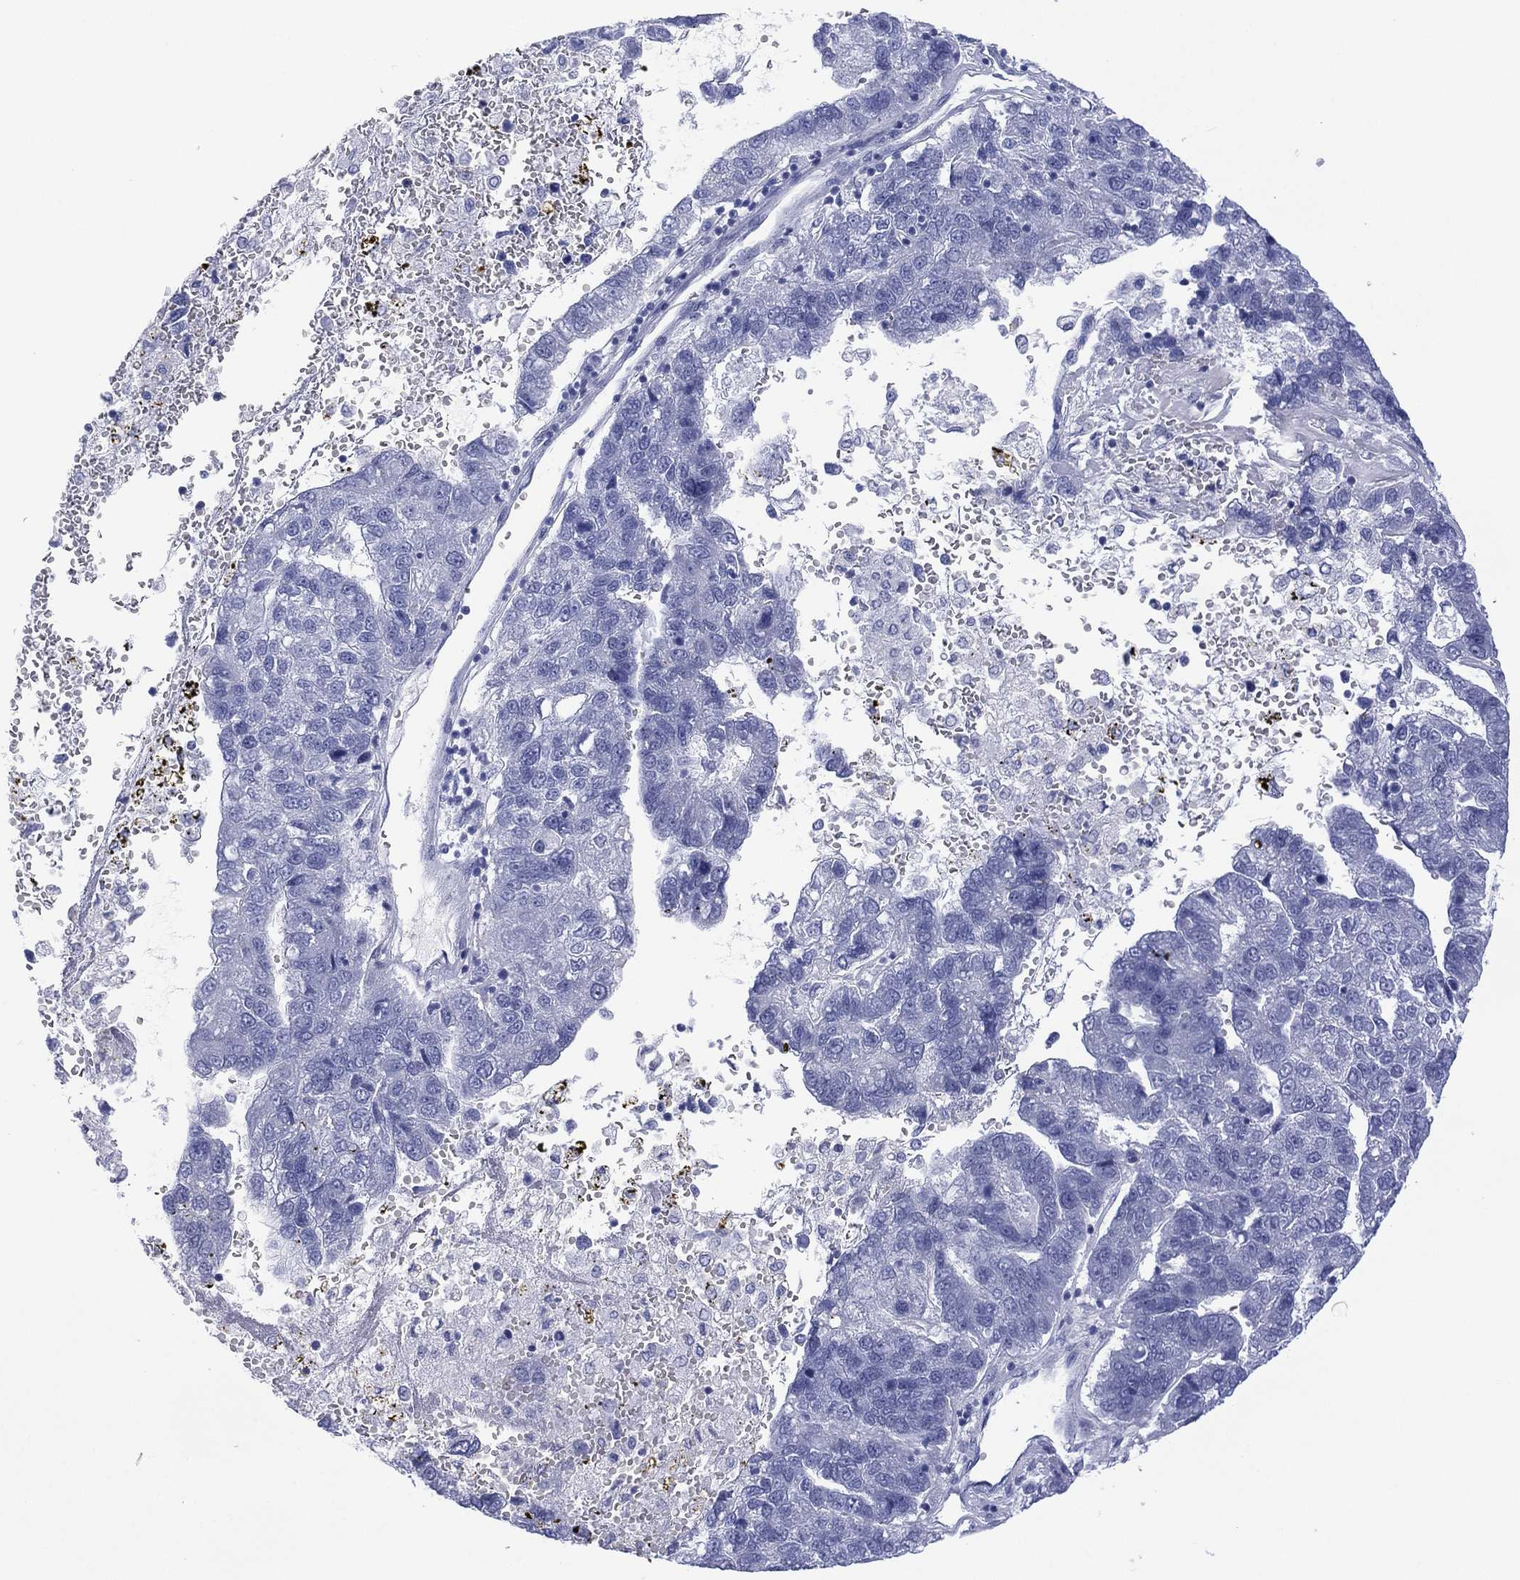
{"staining": {"intensity": "negative", "quantity": "none", "location": "none"}, "tissue": "pancreatic cancer", "cell_type": "Tumor cells", "image_type": "cancer", "snomed": [{"axis": "morphology", "description": "Adenocarcinoma, NOS"}, {"axis": "topography", "description": "Pancreas"}], "caption": "This photomicrograph is of adenocarcinoma (pancreatic) stained with IHC to label a protein in brown with the nuclei are counter-stained blue. There is no positivity in tumor cells.", "gene": "DSG1", "patient": {"sex": "female", "age": 61}}